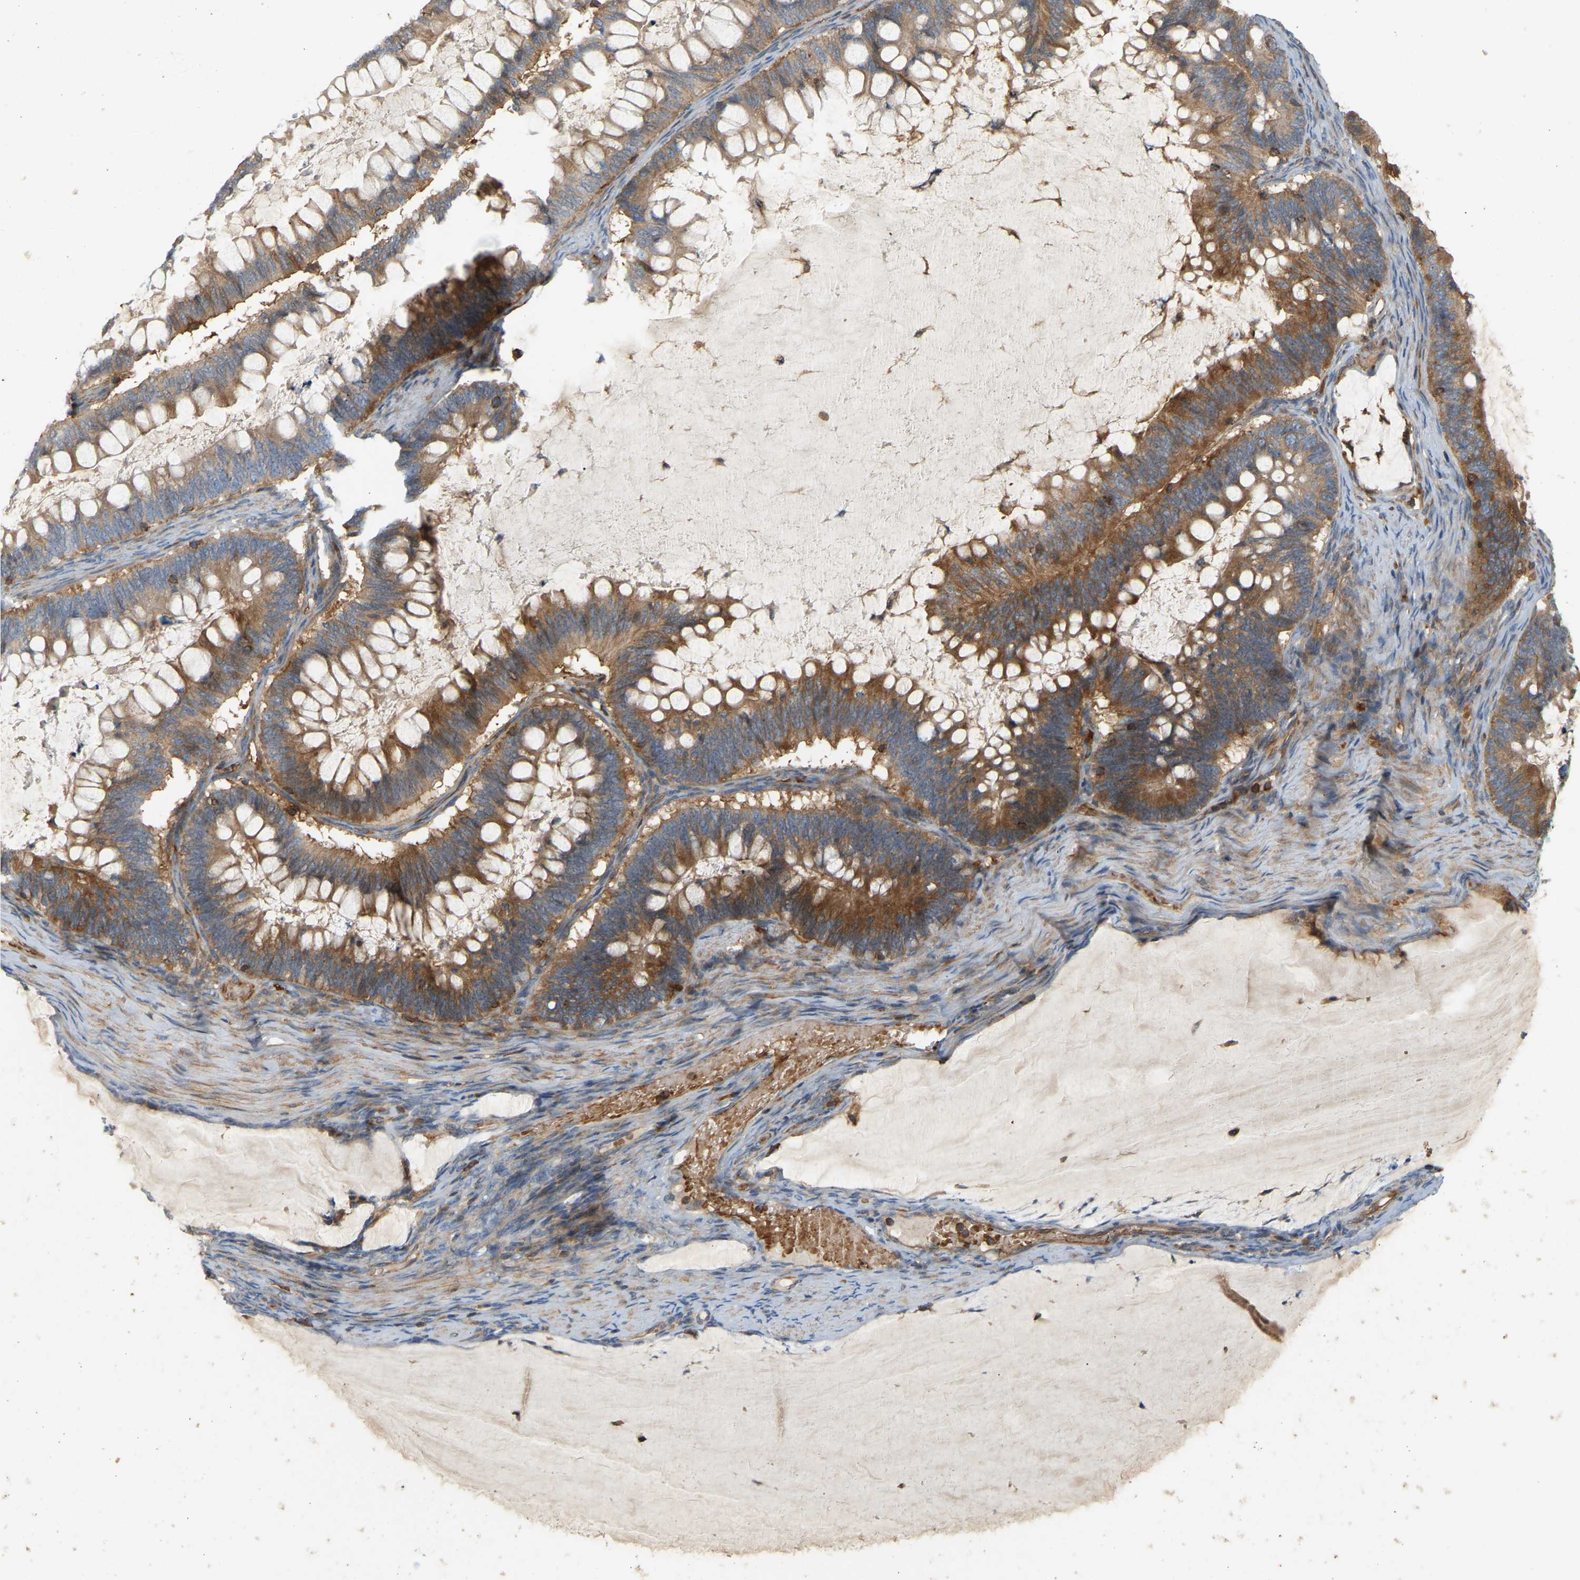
{"staining": {"intensity": "moderate", "quantity": ">75%", "location": "cytoplasmic/membranous"}, "tissue": "ovarian cancer", "cell_type": "Tumor cells", "image_type": "cancer", "snomed": [{"axis": "morphology", "description": "Cystadenocarcinoma, mucinous, NOS"}, {"axis": "topography", "description": "Ovary"}], "caption": "The micrograph displays a brown stain indicating the presence of a protein in the cytoplasmic/membranous of tumor cells in mucinous cystadenocarcinoma (ovarian).", "gene": "AKAP13", "patient": {"sex": "female", "age": 61}}